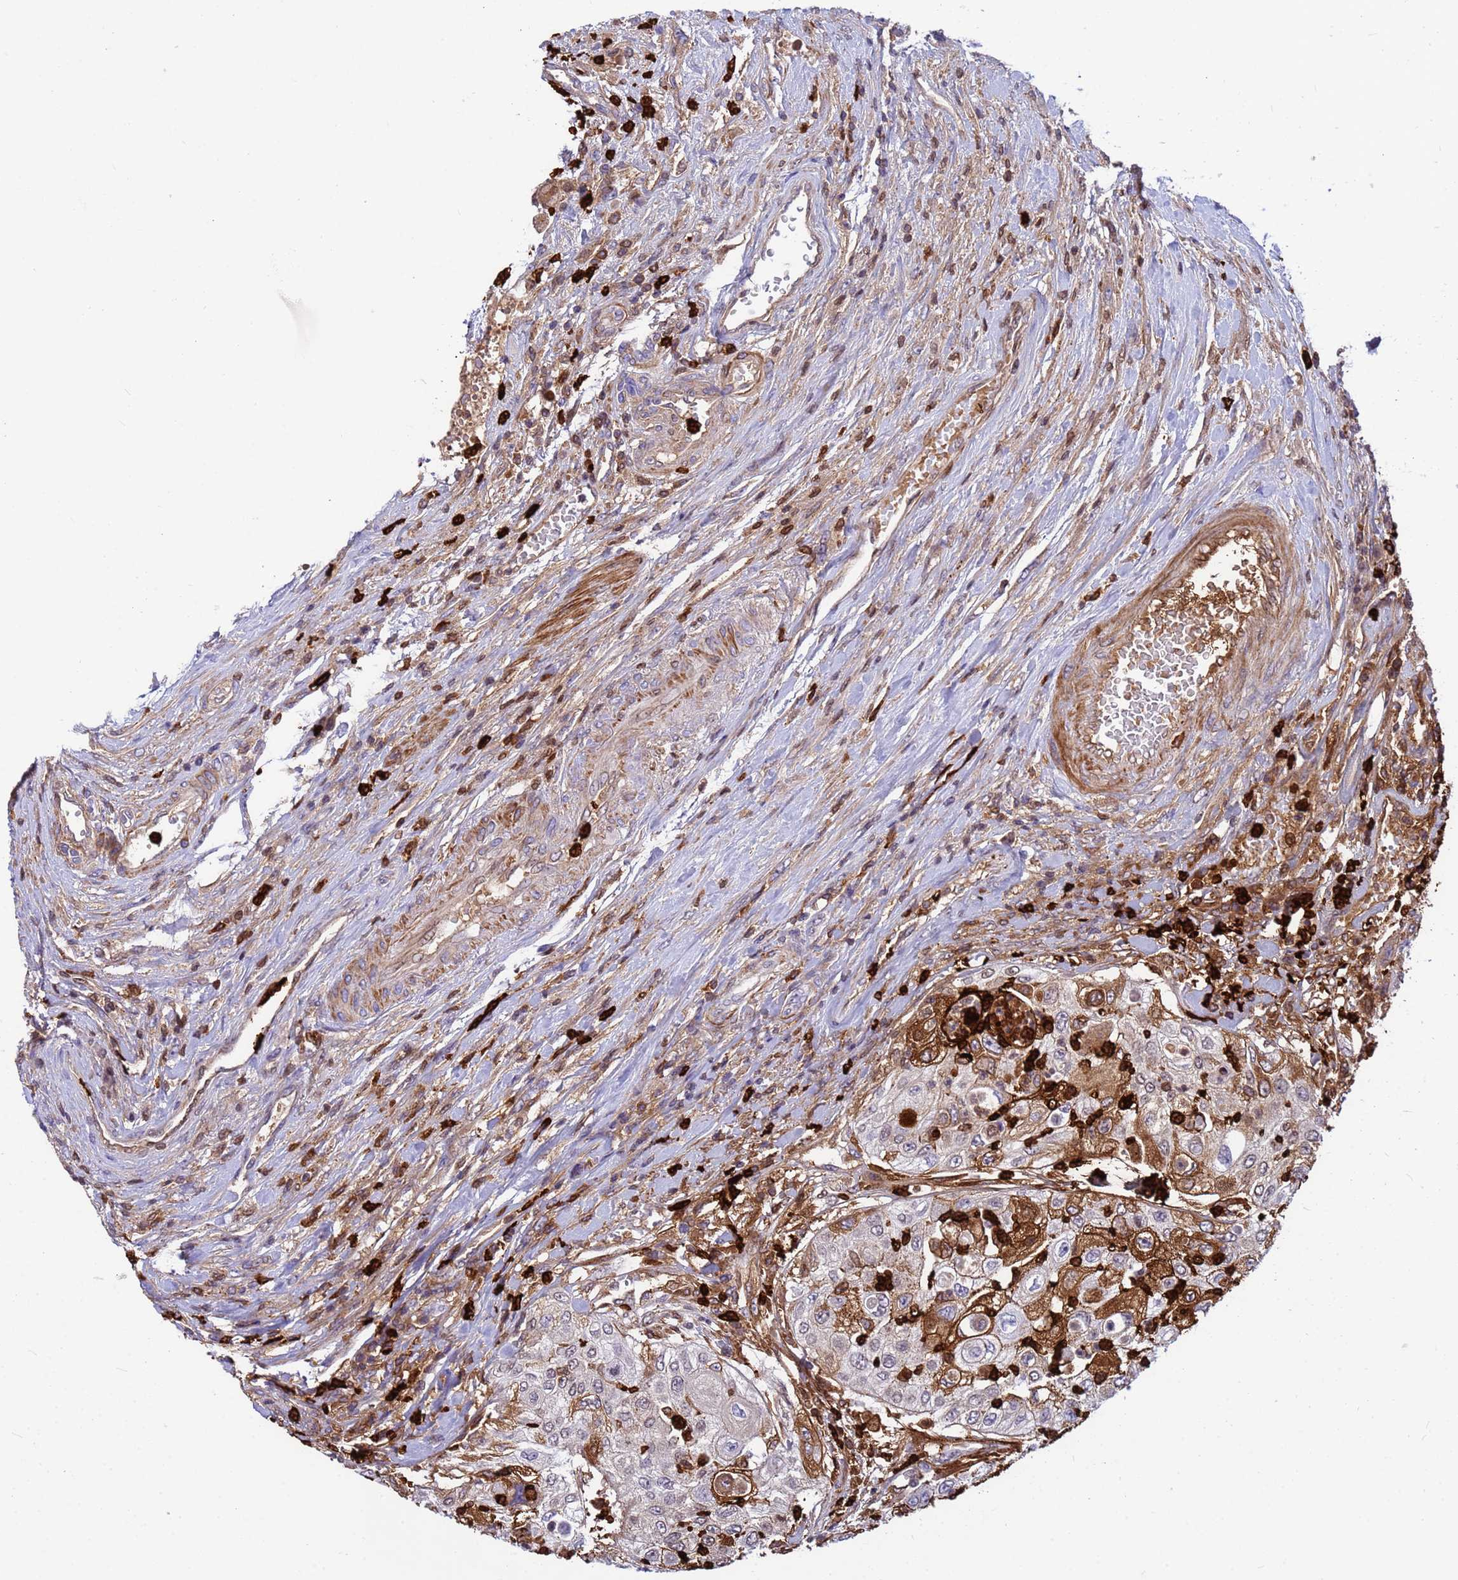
{"staining": {"intensity": "moderate", "quantity": "<25%", "location": "cytoplasmic/membranous"}, "tissue": "urothelial cancer", "cell_type": "Tumor cells", "image_type": "cancer", "snomed": [{"axis": "morphology", "description": "Urothelial carcinoma, High grade"}, {"axis": "topography", "description": "Urinary bladder"}], "caption": "Urothelial carcinoma (high-grade) tissue reveals moderate cytoplasmic/membranous expression in approximately <25% of tumor cells", "gene": "ORM1", "patient": {"sex": "female", "age": 79}}